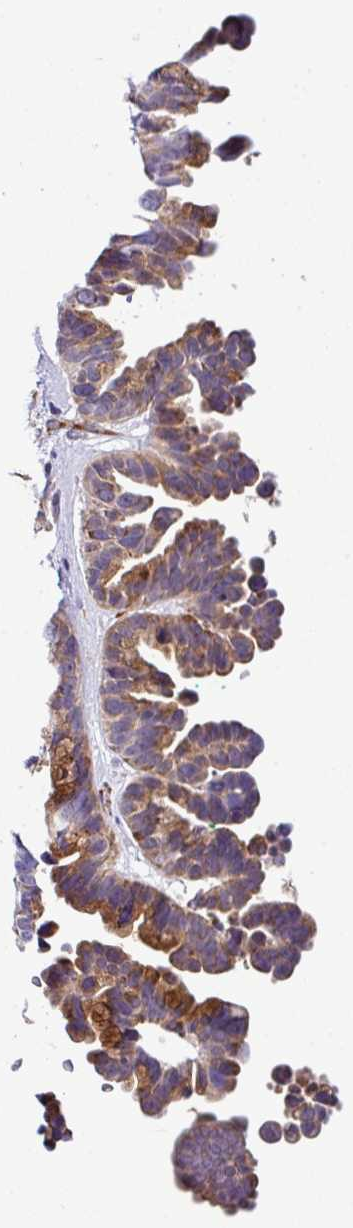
{"staining": {"intensity": "moderate", "quantity": ">75%", "location": "cytoplasmic/membranous"}, "tissue": "ovarian cancer", "cell_type": "Tumor cells", "image_type": "cancer", "snomed": [{"axis": "morphology", "description": "Cystadenocarcinoma, serous, NOS"}, {"axis": "topography", "description": "Ovary"}], "caption": "Immunohistochemical staining of human ovarian serous cystadenocarcinoma demonstrates medium levels of moderate cytoplasmic/membranous positivity in approximately >75% of tumor cells. The protein of interest is stained brown, and the nuclei are stained in blue (DAB IHC with brightfield microscopy, high magnification).", "gene": "CFAP97", "patient": {"sex": "female", "age": 56}}